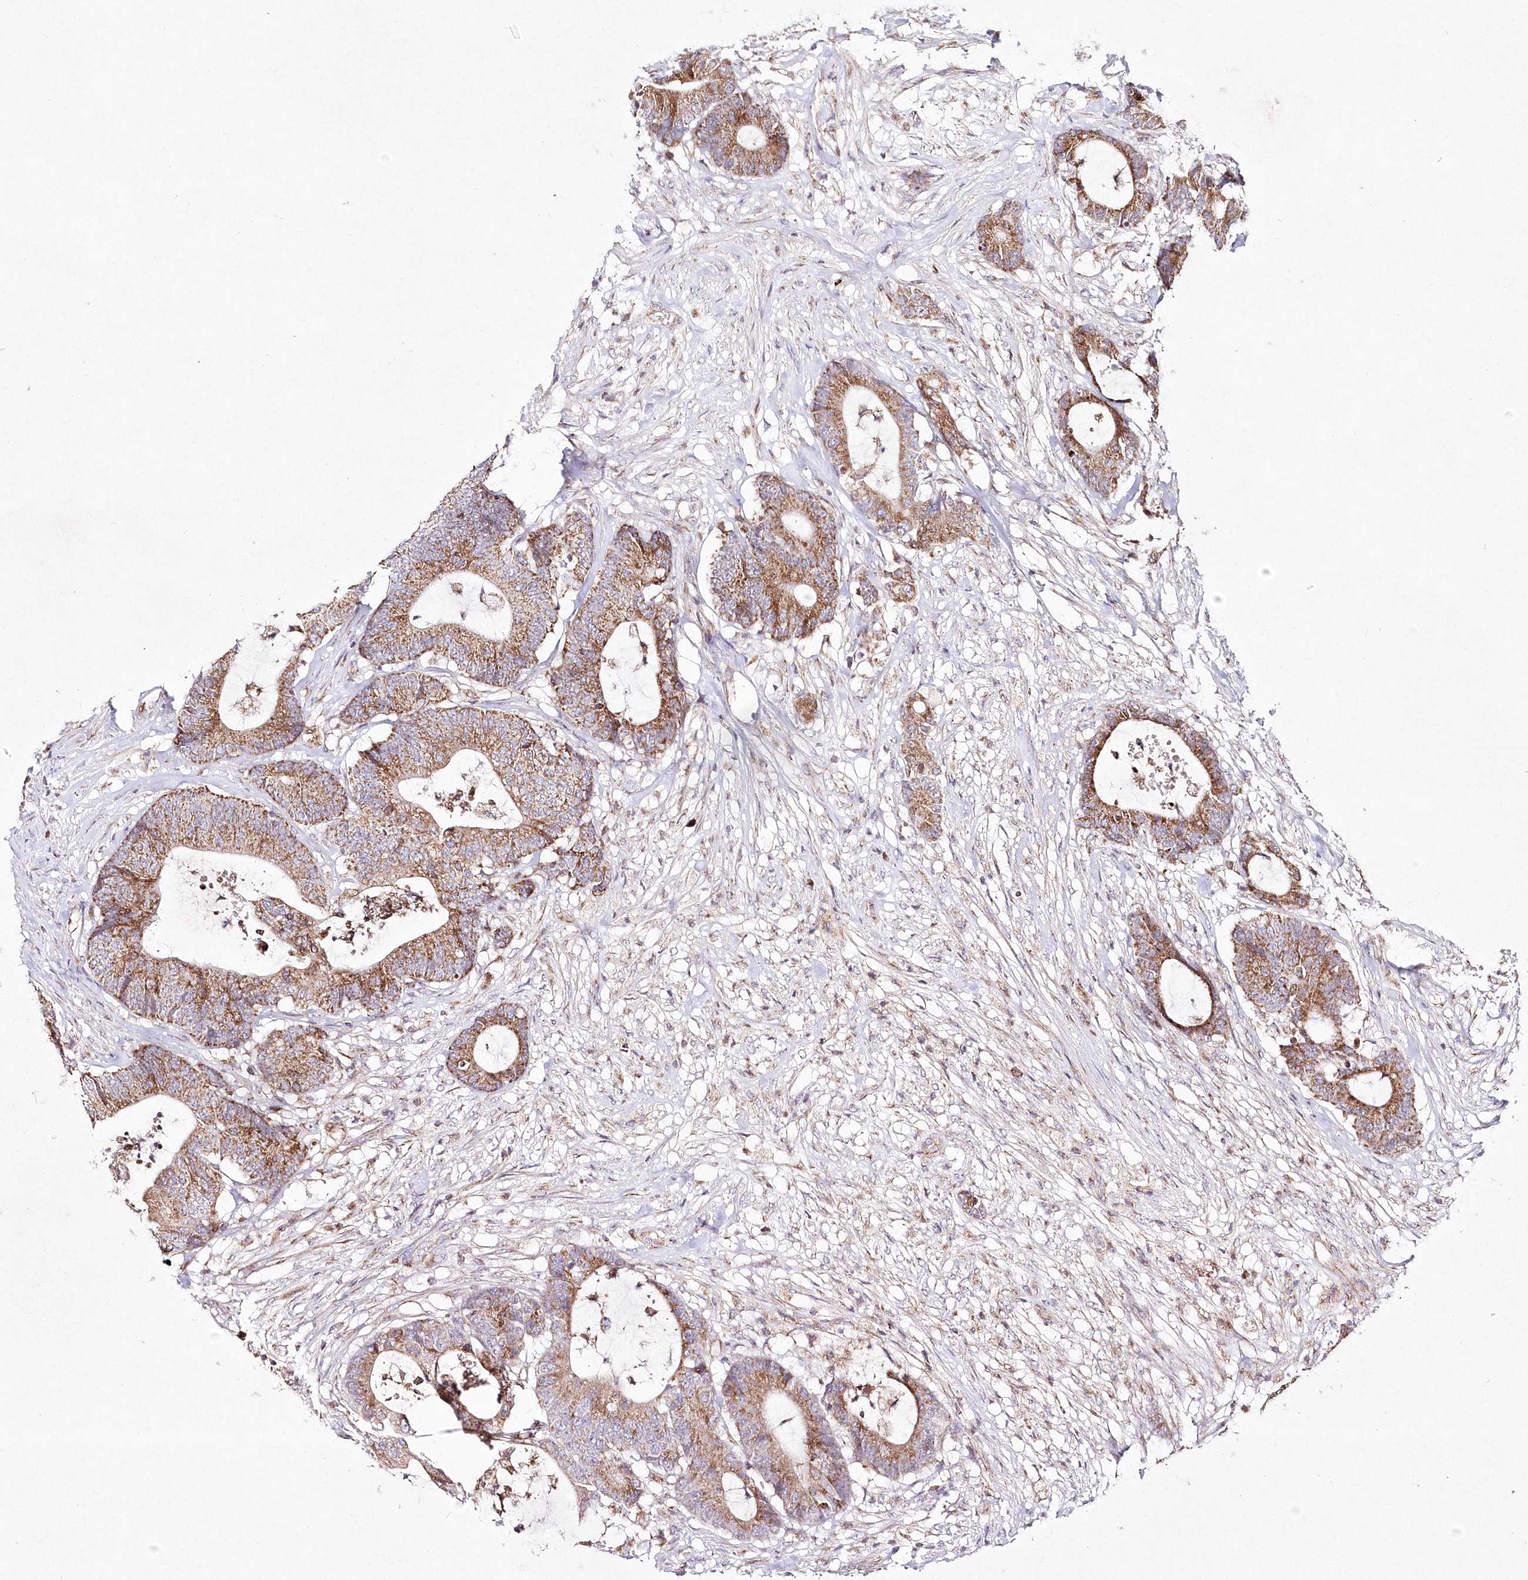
{"staining": {"intensity": "moderate", "quantity": ">75%", "location": "cytoplasmic/membranous"}, "tissue": "colorectal cancer", "cell_type": "Tumor cells", "image_type": "cancer", "snomed": [{"axis": "morphology", "description": "Adenocarcinoma, NOS"}, {"axis": "topography", "description": "Colon"}], "caption": "The immunohistochemical stain shows moderate cytoplasmic/membranous staining in tumor cells of adenocarcinoma (colorectal) tissue. The protein of interest is shown in brown color, while the nuclei are stained blue.", "gene": "DNA2", "patient": {"sex": "female", "age": 84}}